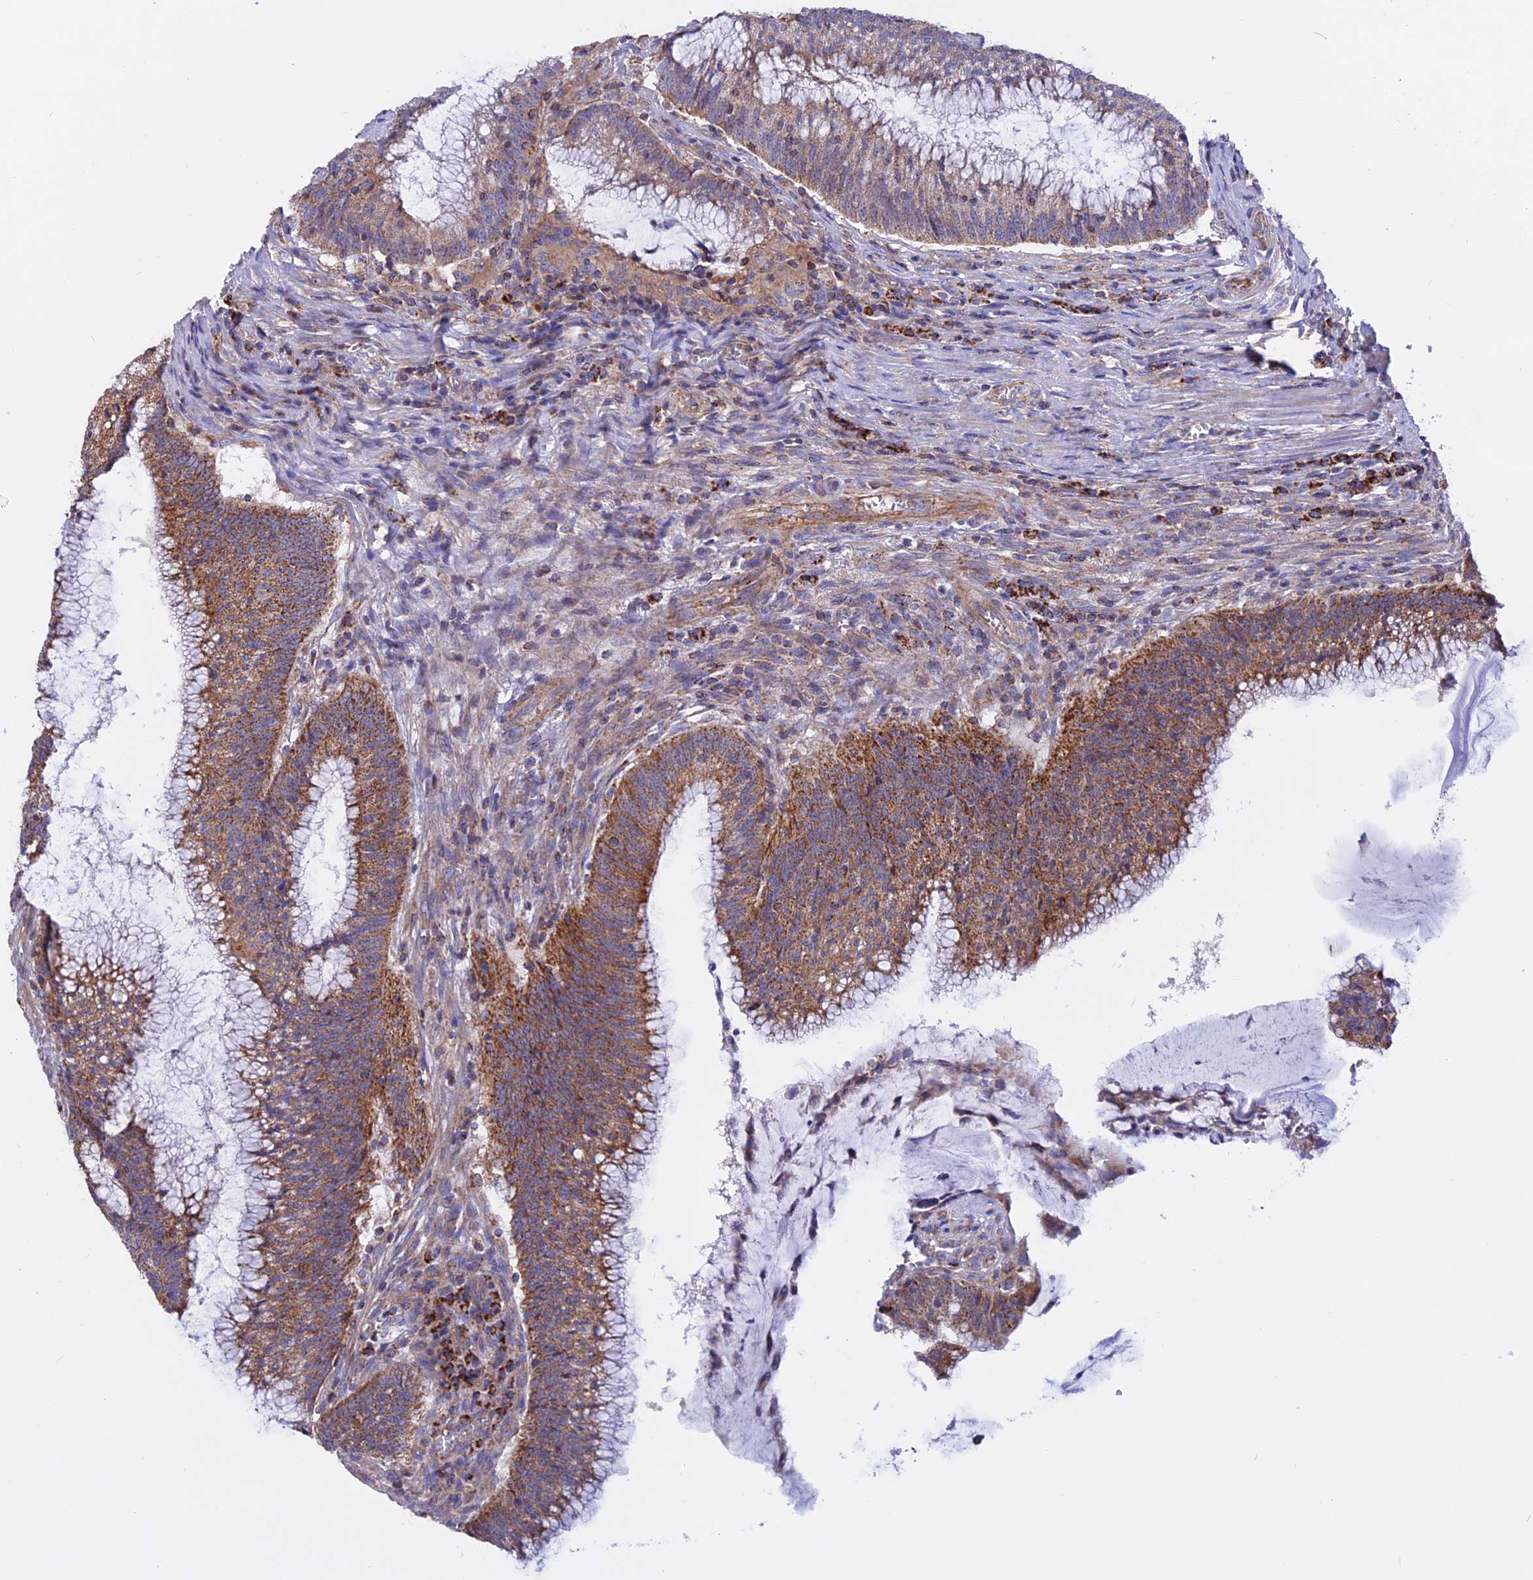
{"staining": {"intensity": "moderate", "quantity": ">75%", "location": "cytoplasmic/membranous"}, "tissue": "colorectal cancer", "cell_type": "Tumor cells", "image_type": "cancer", "snomed": [{"axis": "morphology", "description": "Adenocarcinoma, NOS"}, {"axis": "topography", "description": "Rectum"}], "caption": "DAB immunohistochemical staining of colorectal cancer (adenocarcinoma) demonstrates moderate cytoplasmic/membranous protein staining in about >75% of tumor cells.", "gene": "GCDH", "patient": {"sex": "female", "age": 77}}